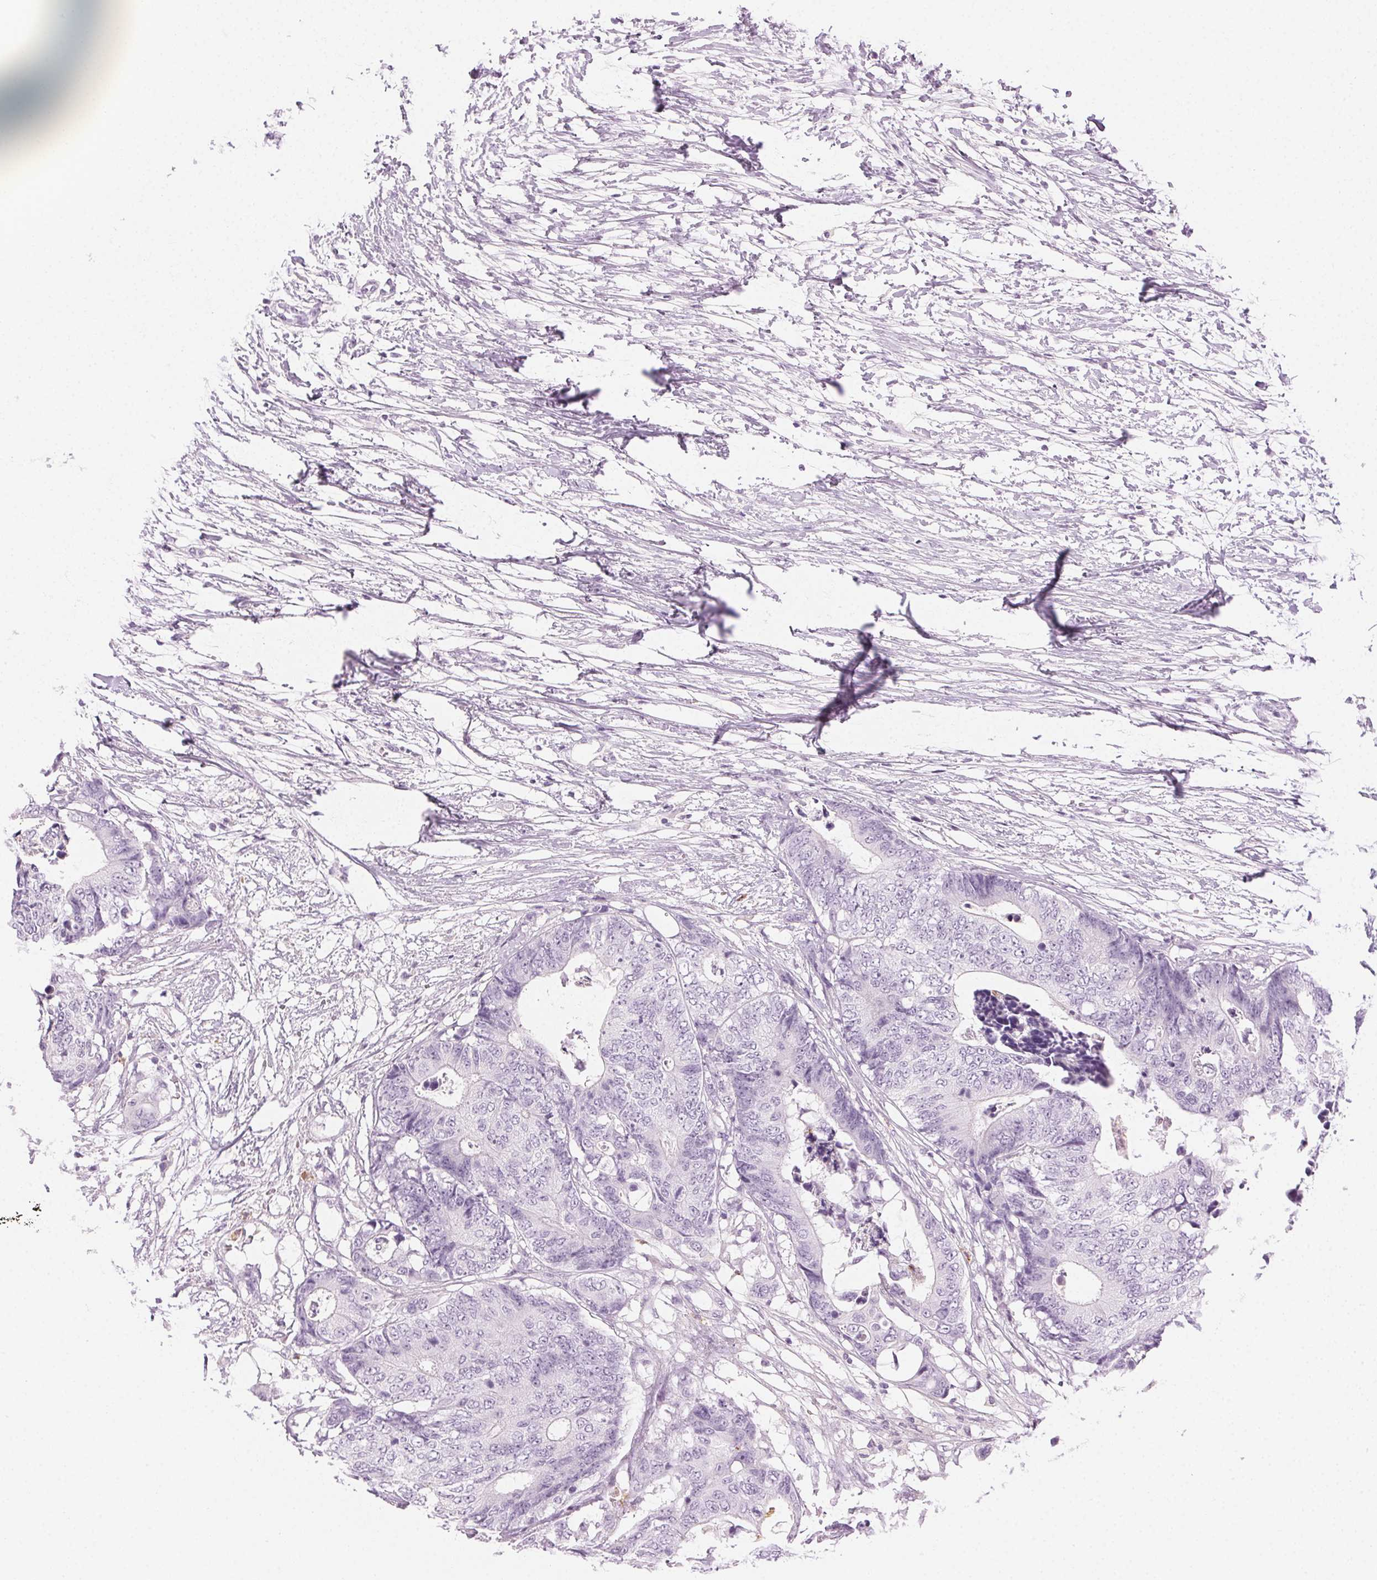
{"staining": {"intensity": "negative", "quantity": "none", "location": "none"}, "tissue": "colorectal cancer", "cell_type": "Tumor cells", "image_type": "cancer", "snomed": [{"axis": "morphology", "description": "Adenocarcinoma, NOS"}, {"axis": "topography", "description": "Colon"}], "caption": "A histopathology image of human colorectal cancer (adenocarcinoma) is negative for staining in tumor cells.", "gene": "MPO", "patient": {"sex": "female", "age": 48}}